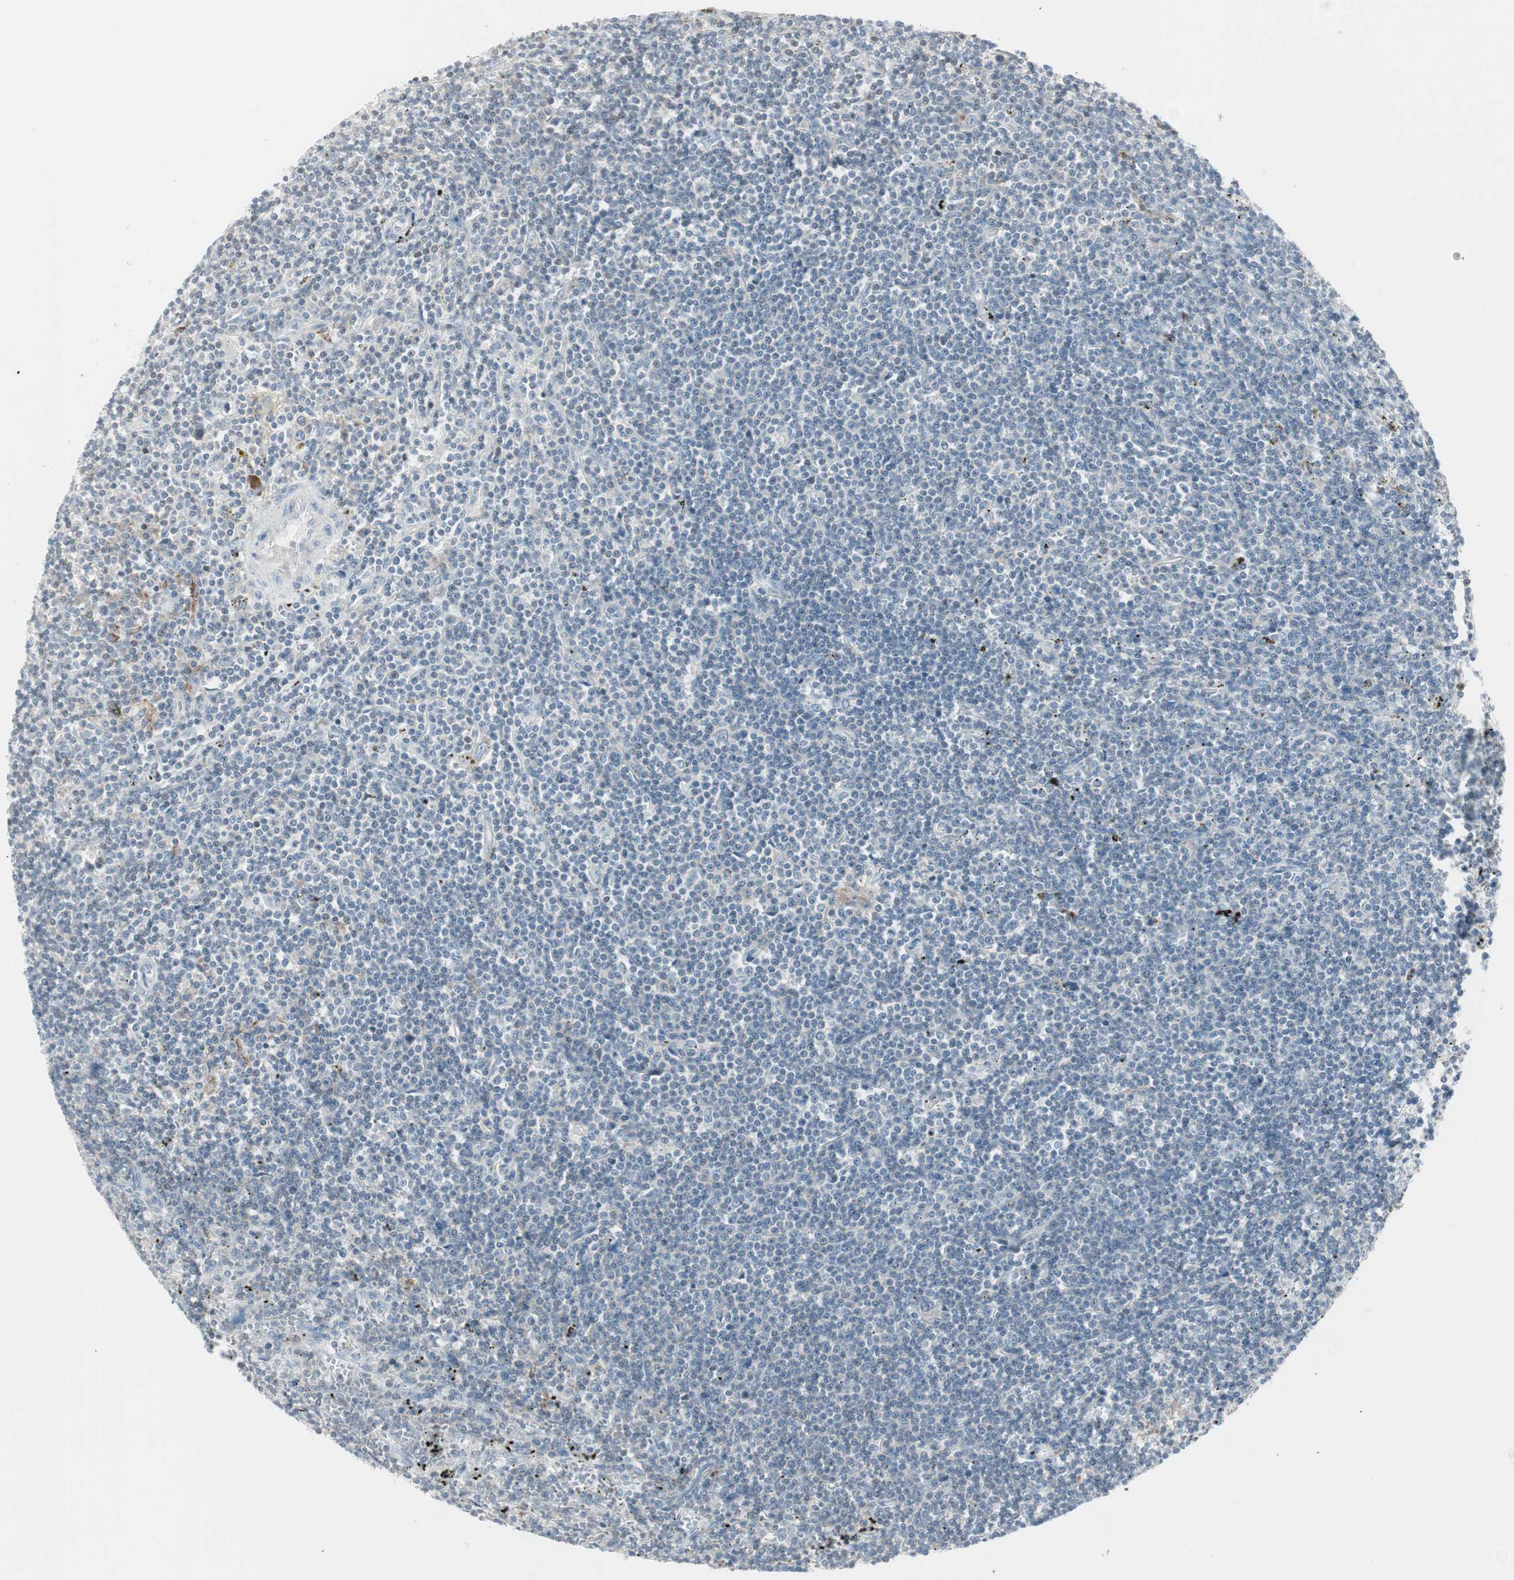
{"staining": {"intensity": "negative", "quantity": "none", "location": "none"}, "tissue": "lymphoma", "cell_type": "Tumor cells", "image_type": "cancer", "snomed": [{"axis": "morphology", "description": "Malignant lymphoma, non-Hodgkin's type, Low grade"}, {"axis": "topography", "description": "Spleen"}], "caption": "Immunohistochemistry (IHC) photomicrograph of neoplastic tissue: human lymphoma stained with DAB shows no significant protein staining in tumor cells. The staining was performed using DAB to visualize the protein expression in brown, while the nuclei were stained in blue with hematoxylin (Magnification: 20x).", "gene": "MAP4K4", "patient": {"sex": "male", "age": 76}}